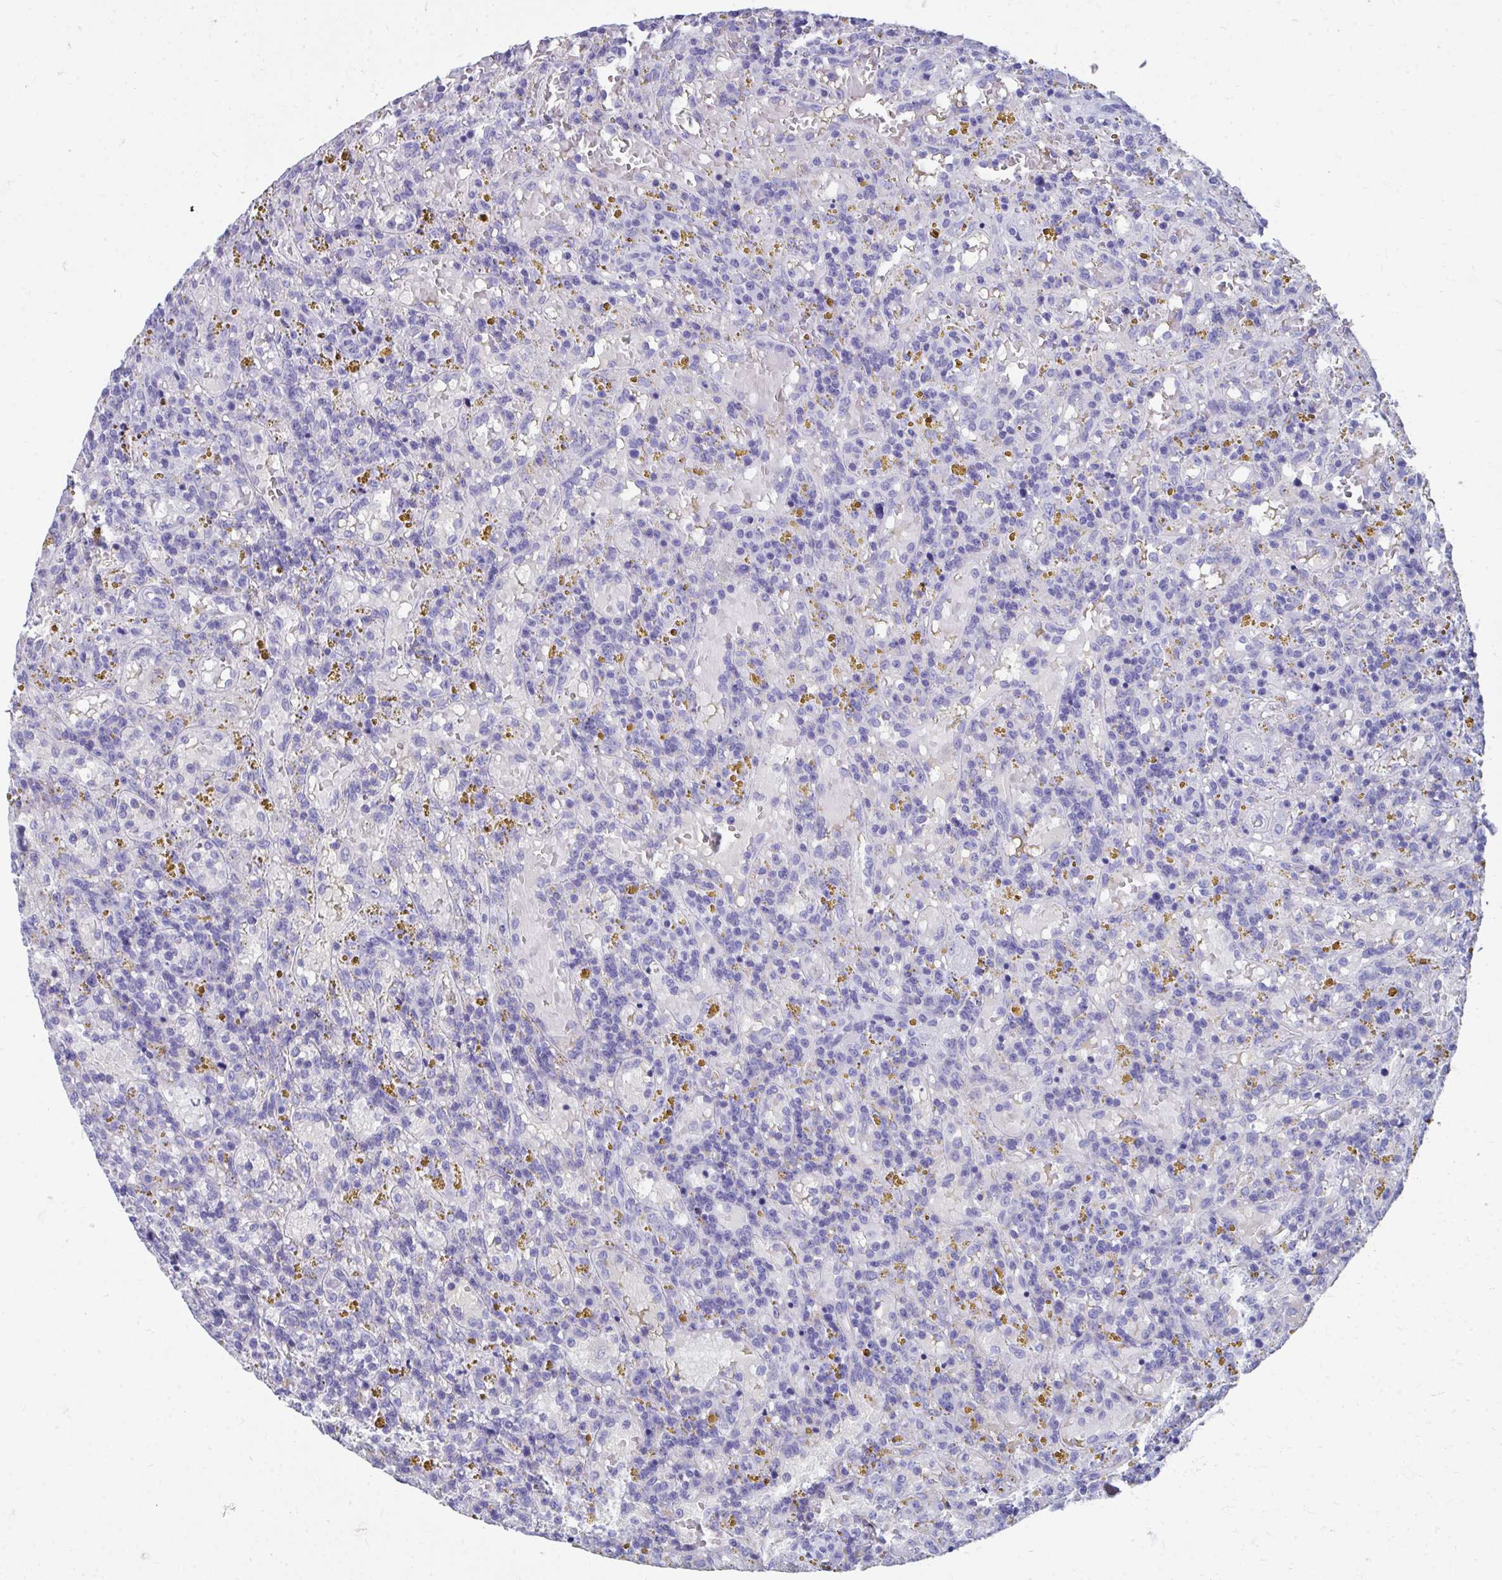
{"staining": {"intensity": "negative", "quantity": "none", "location": "none"}, "tissue": "lymphoma", "cell_type": "Tumor cells", "image_type": "cancer", "snomed": [{"axis": "morphology", "description": "Malignant lymphoma, non-Hodgkin's type, Low grade"}, {"axis": "topography", "description": "Spleen"}], "caption": "Immunohistochemistry (IHC) of human low-grade malignant lymphoma, non-Hodgkin's type shows no positivity in tumor cells.", "gene": "HGD", "patient": {"sex": "female", "age": 65}}